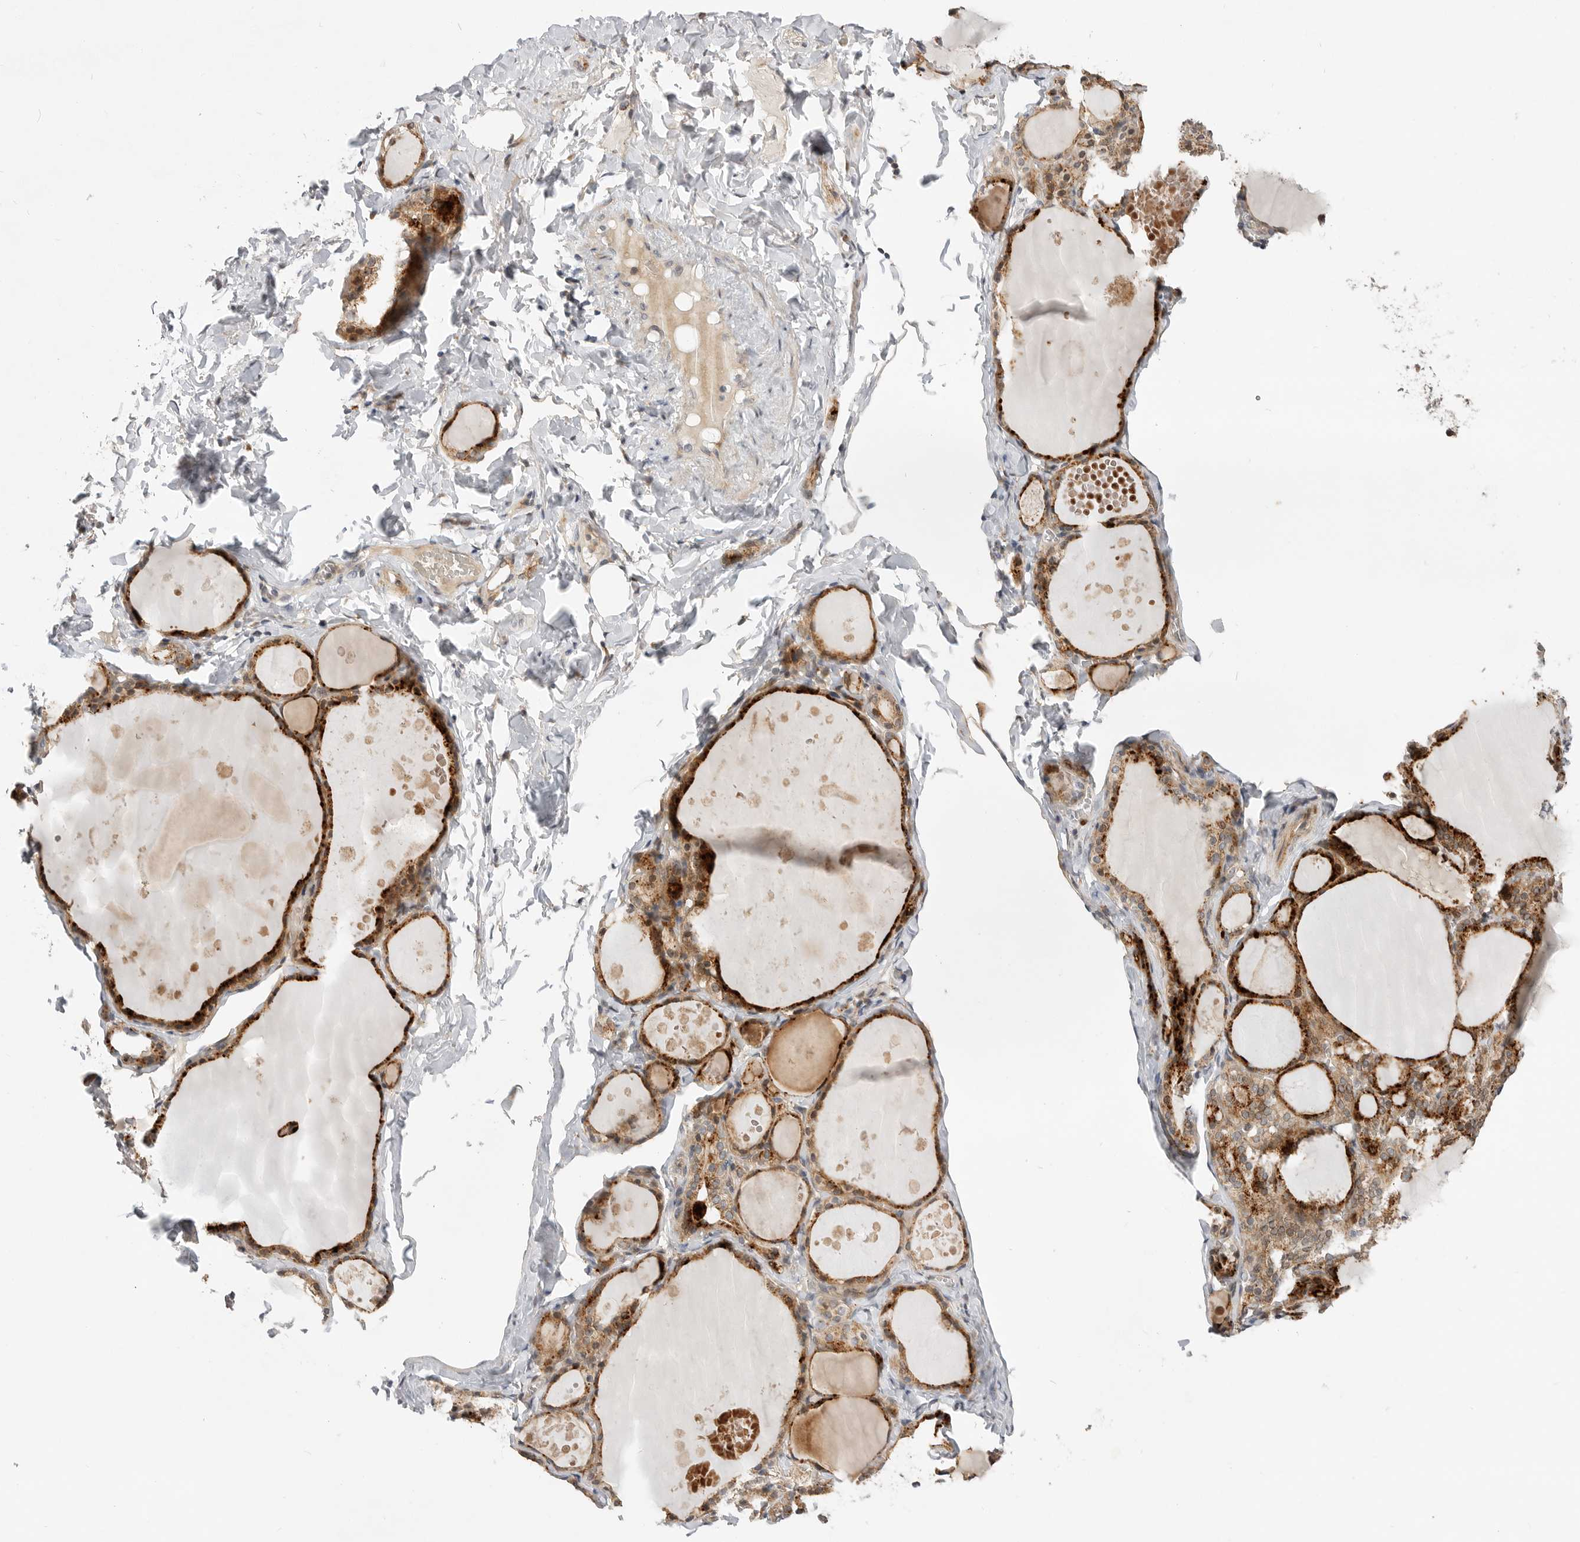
{"staining": {"intensity": "strong", "quantity": ">75%", "location": "cytoplasmic/membranous"}, "tissue": "thyroid gland", "cell_type": "Glandular cells", "image_type": "normal", "snomed": [{"axis": "morphology", "description": "Normal tissue, NOS"}, {"axis": "topography", "description": "Thyroid gland"}], "caption": "Human thyroid gland stained for a protein (brown) shows strong cytoplasmic/membranous positive positivity in approximately >75% of glandular cells.", "gene": "CSNK1G3", "patient": {"sex": "male", "age": 56}}